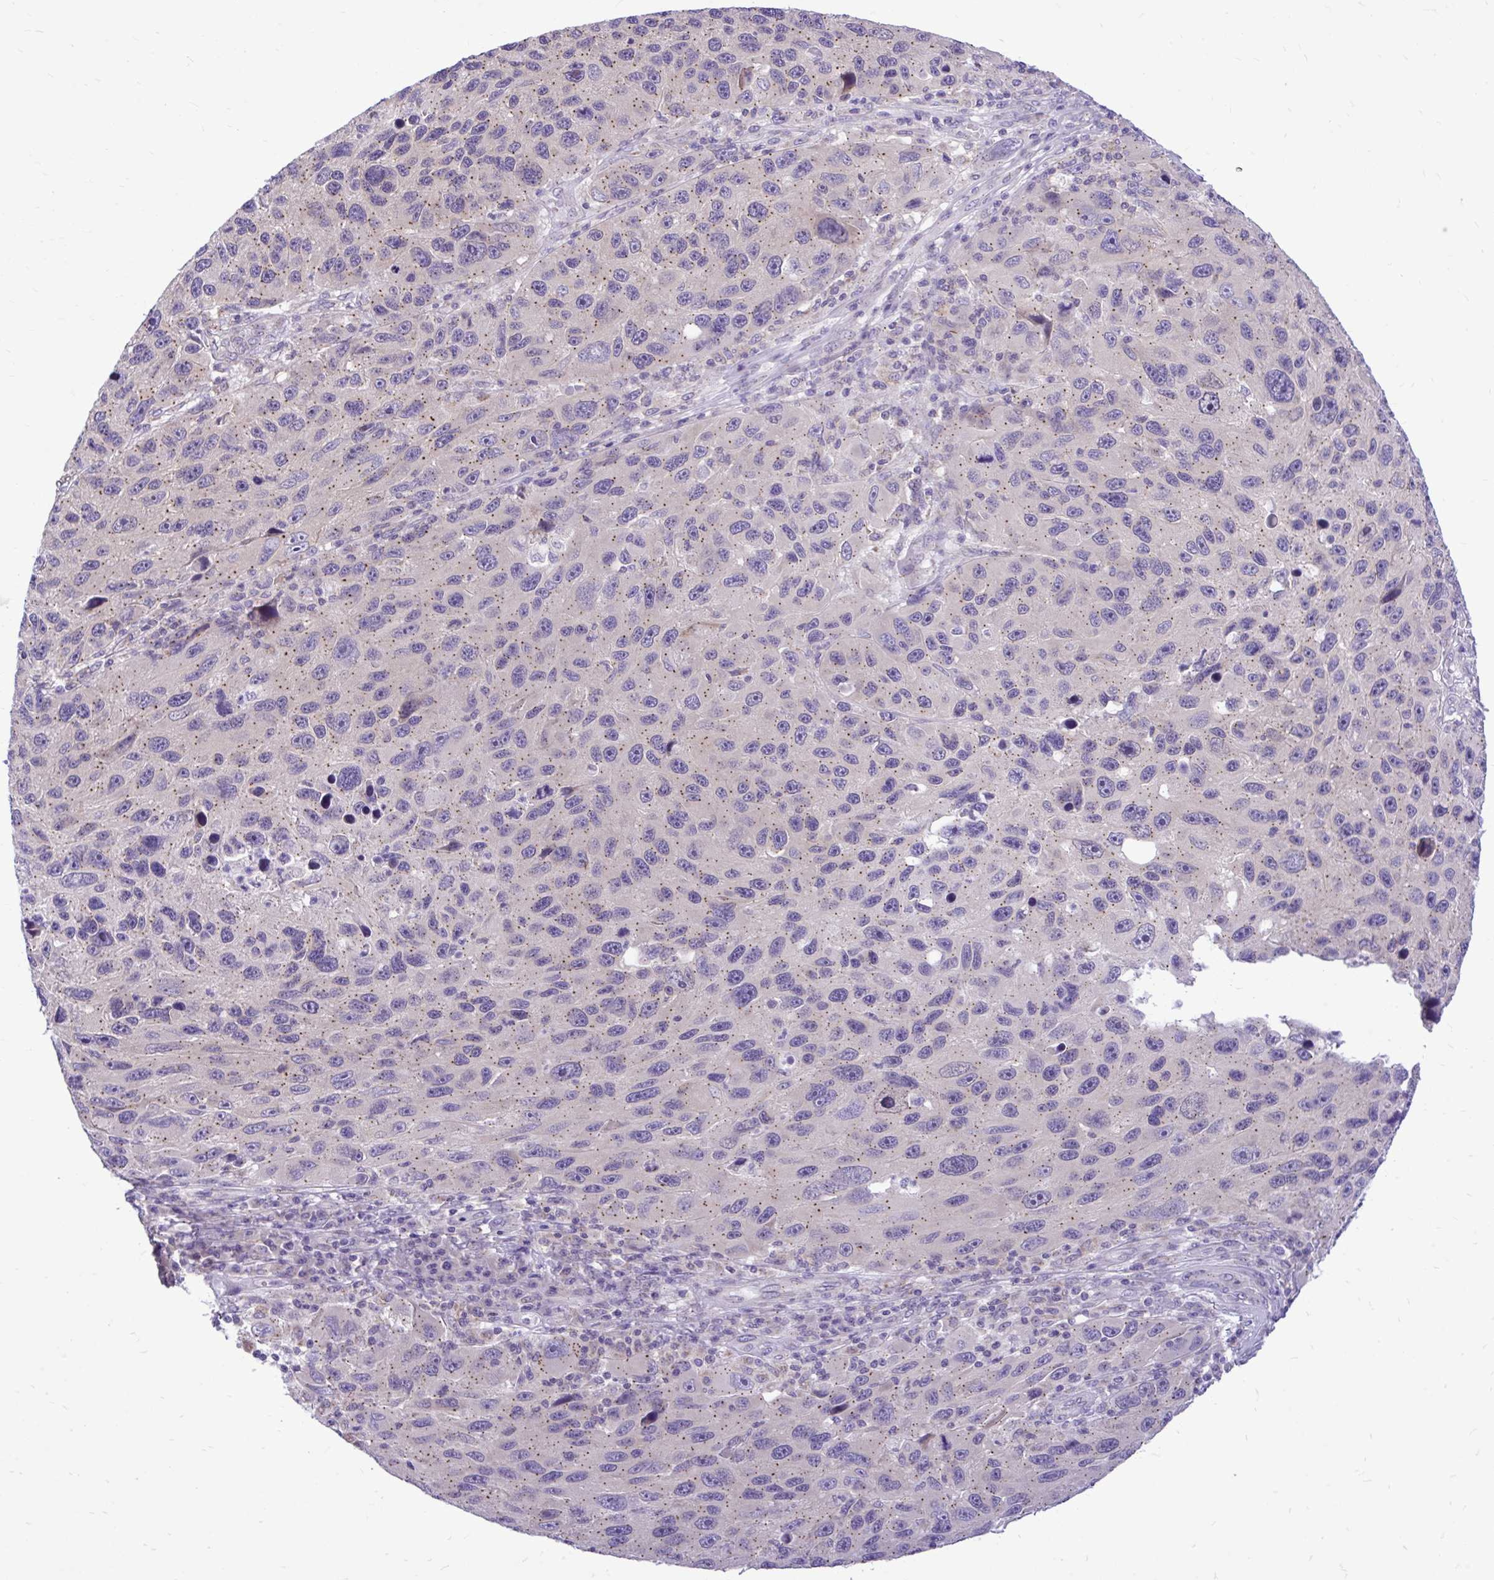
{"staining": {"intensity": "weak", "quantity": "25%-75%", "location": "cytoplasmic/membranous"}, "tissue": "melanoma", "cell_type": "Tumor cells", "image_type": "cancer", "snomed": [{"axis": "morphology", "description": "Malignant melanoma, NOS"}, {"axis": "topography", "description": "Skin"}], "caption": "Immunohistochemical staining of malignant melanoma displays low levels of weak cytoplasmic/membranous expression in about 25%-75% of tumor cells. Using DAB (brown) and hematoxylin (blue) stains, captured at high magnification using brightfield microscopy.", "gene": "CEACAM18", "patient": {"sex": "male", "age": 53}}